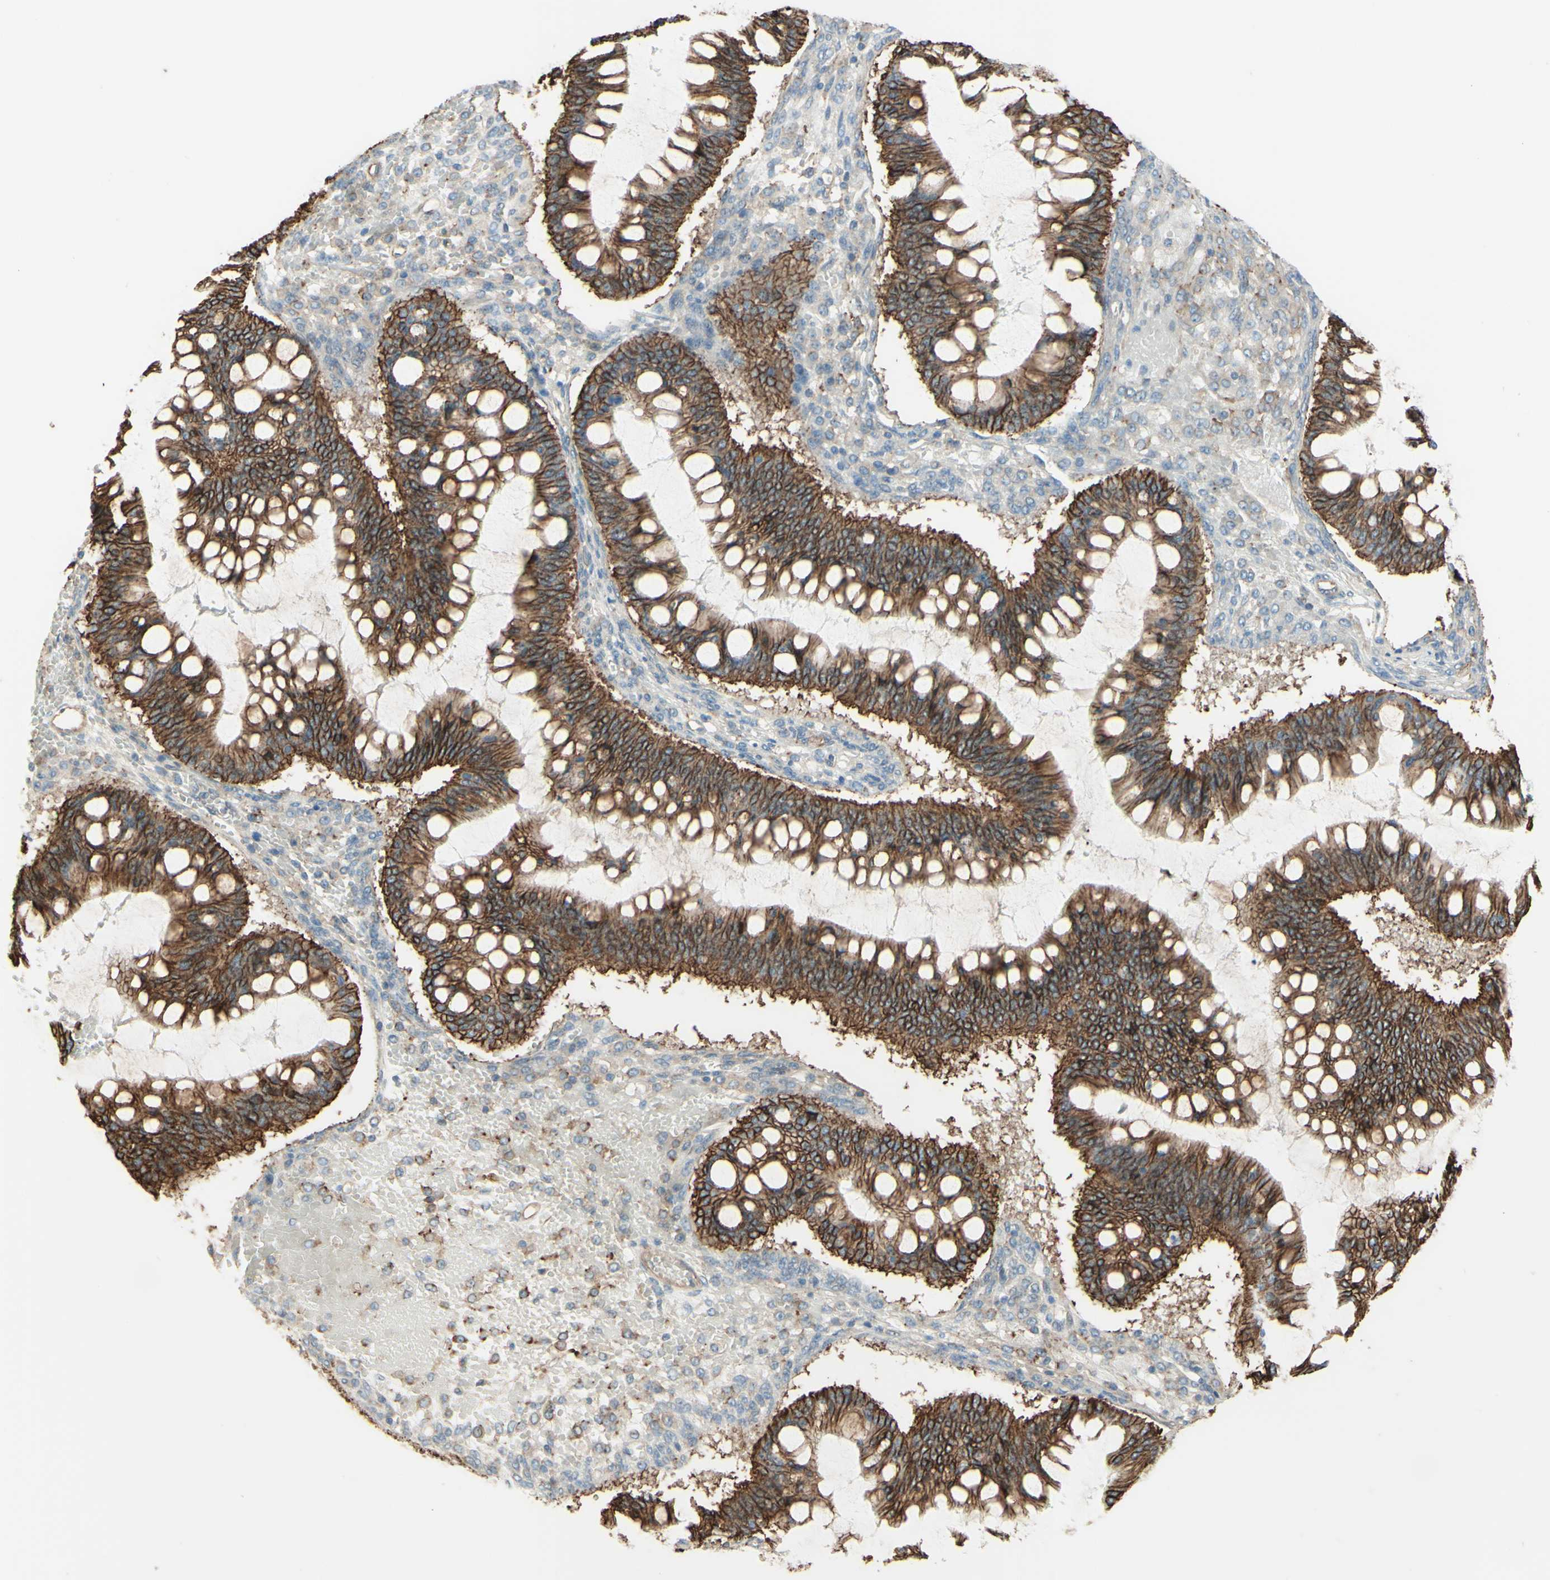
{"staining": {"intensity": "strong", "quantity": ">75%", "location": "cytoplasmic/membranous"}, "tissue": "ovarian cancer", "cell_type": "Tumor cells", "image_type": "cancer", "snomed": [{"axis": "morphology", "description": "Cystadenocarcinoma, mucinous, NOS"}, {"axis": "topography", "description": "Ovary"}], "caption": "Immunohistochemistry (DAB (3,3'-diaminobenzidine)) staining of mucinous cystadenocarcinoma (ovarian) shows strong cytoplasmic/membranous protein staining in about >75% of tumor cells.", "gene": "RNF149", "patient": {"sex": "female", "age": 73}}